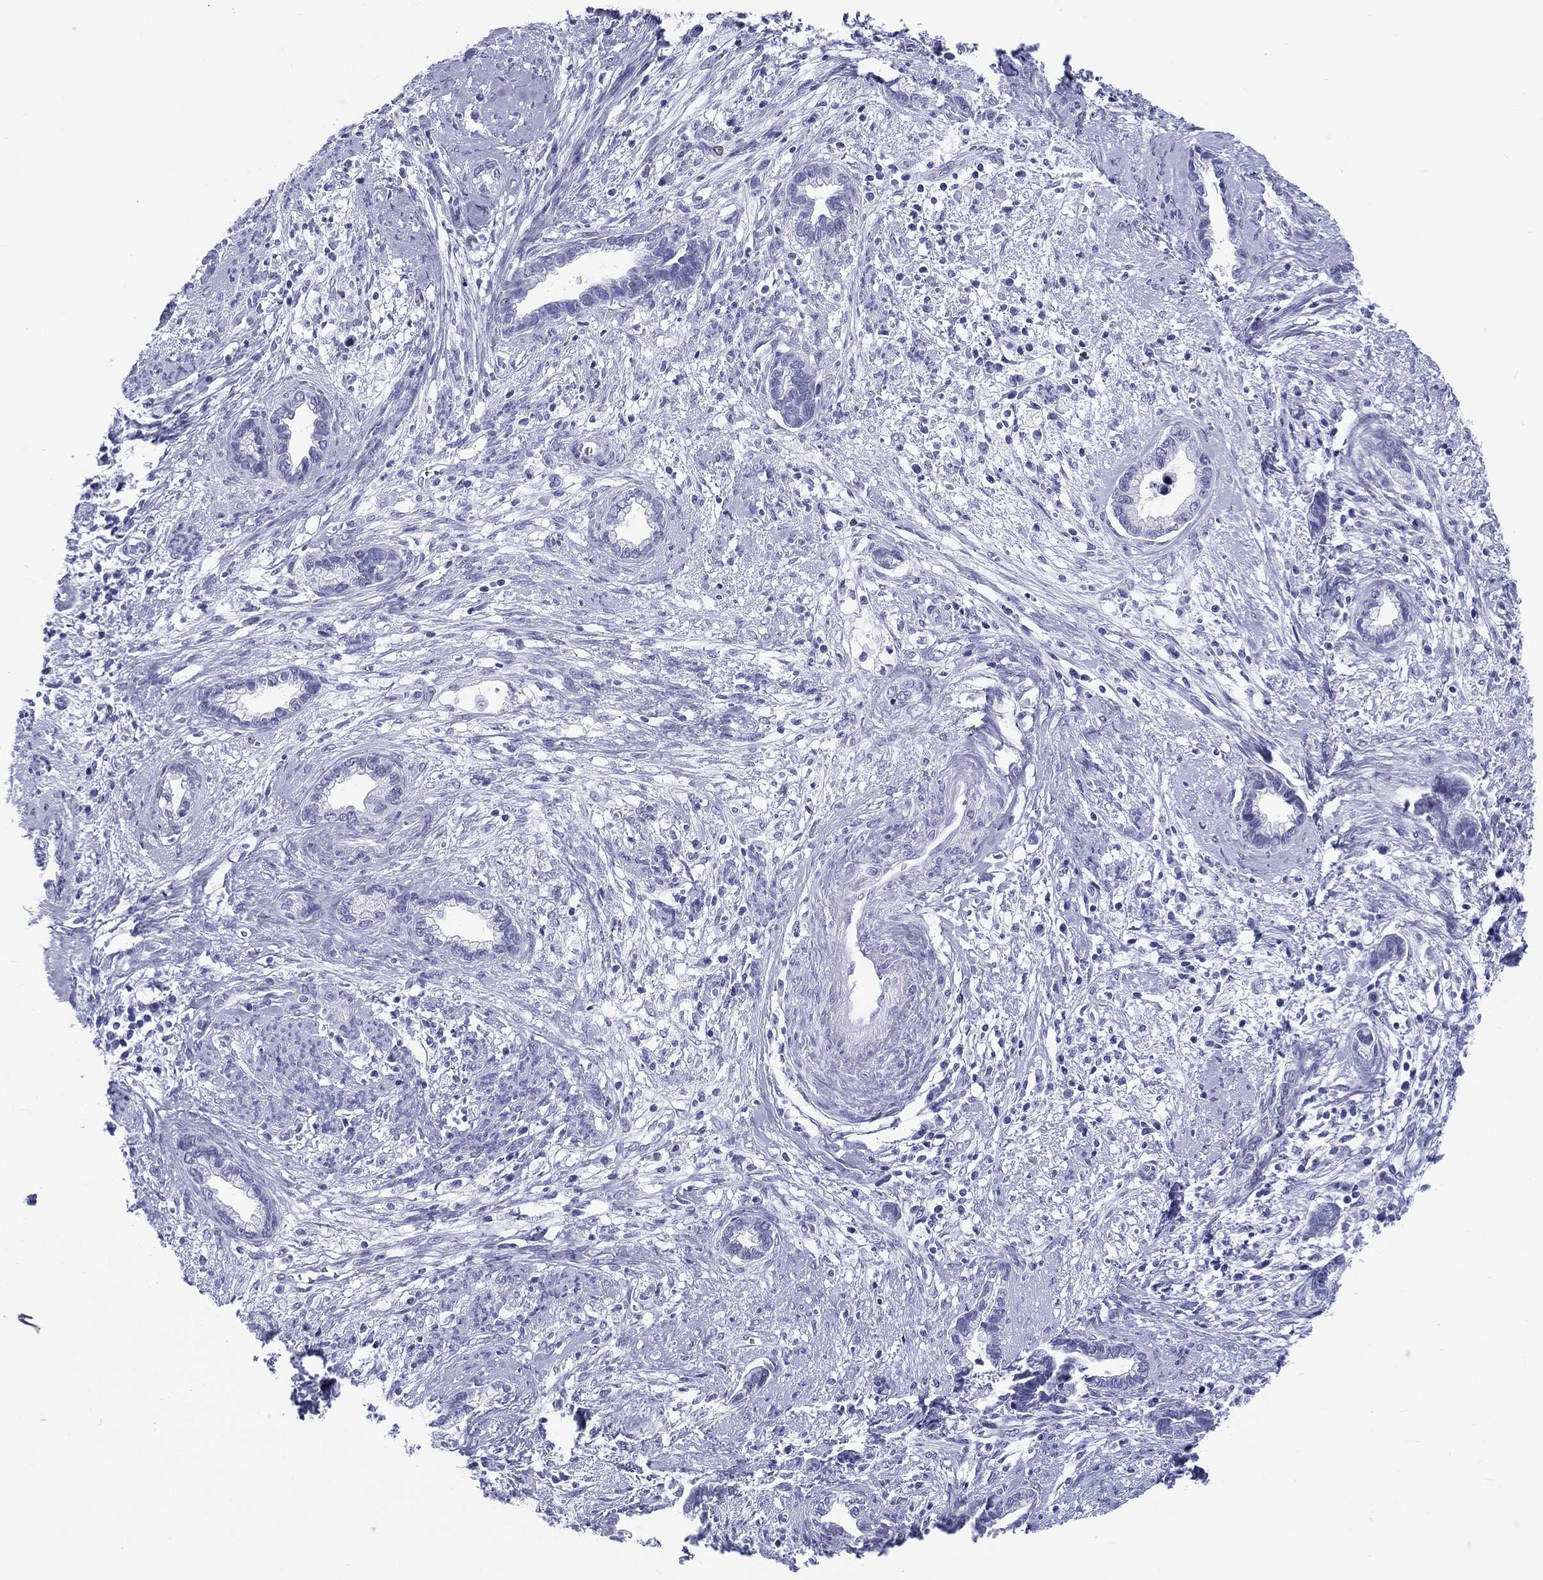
{"staining": {"intensity": "negative", "quantity": "none", "location": "none"}, "tissue": "cervical cancer", "cell_type": "Tumor cells", "image_type": "cancer", "snomed": [{"axis": "morphology", "description": "Adenocarcinoma, NOS"}, {"axis": "topography", "description": "Cervix"}], "caption": "IHC micrograph of neoplastic tissue: human cervical adenocarcinoma stained with DAB shows no significant protein staining in tumor cells.", "gene": "H1-1", "patient": {"sex": "female", "age": 62}}